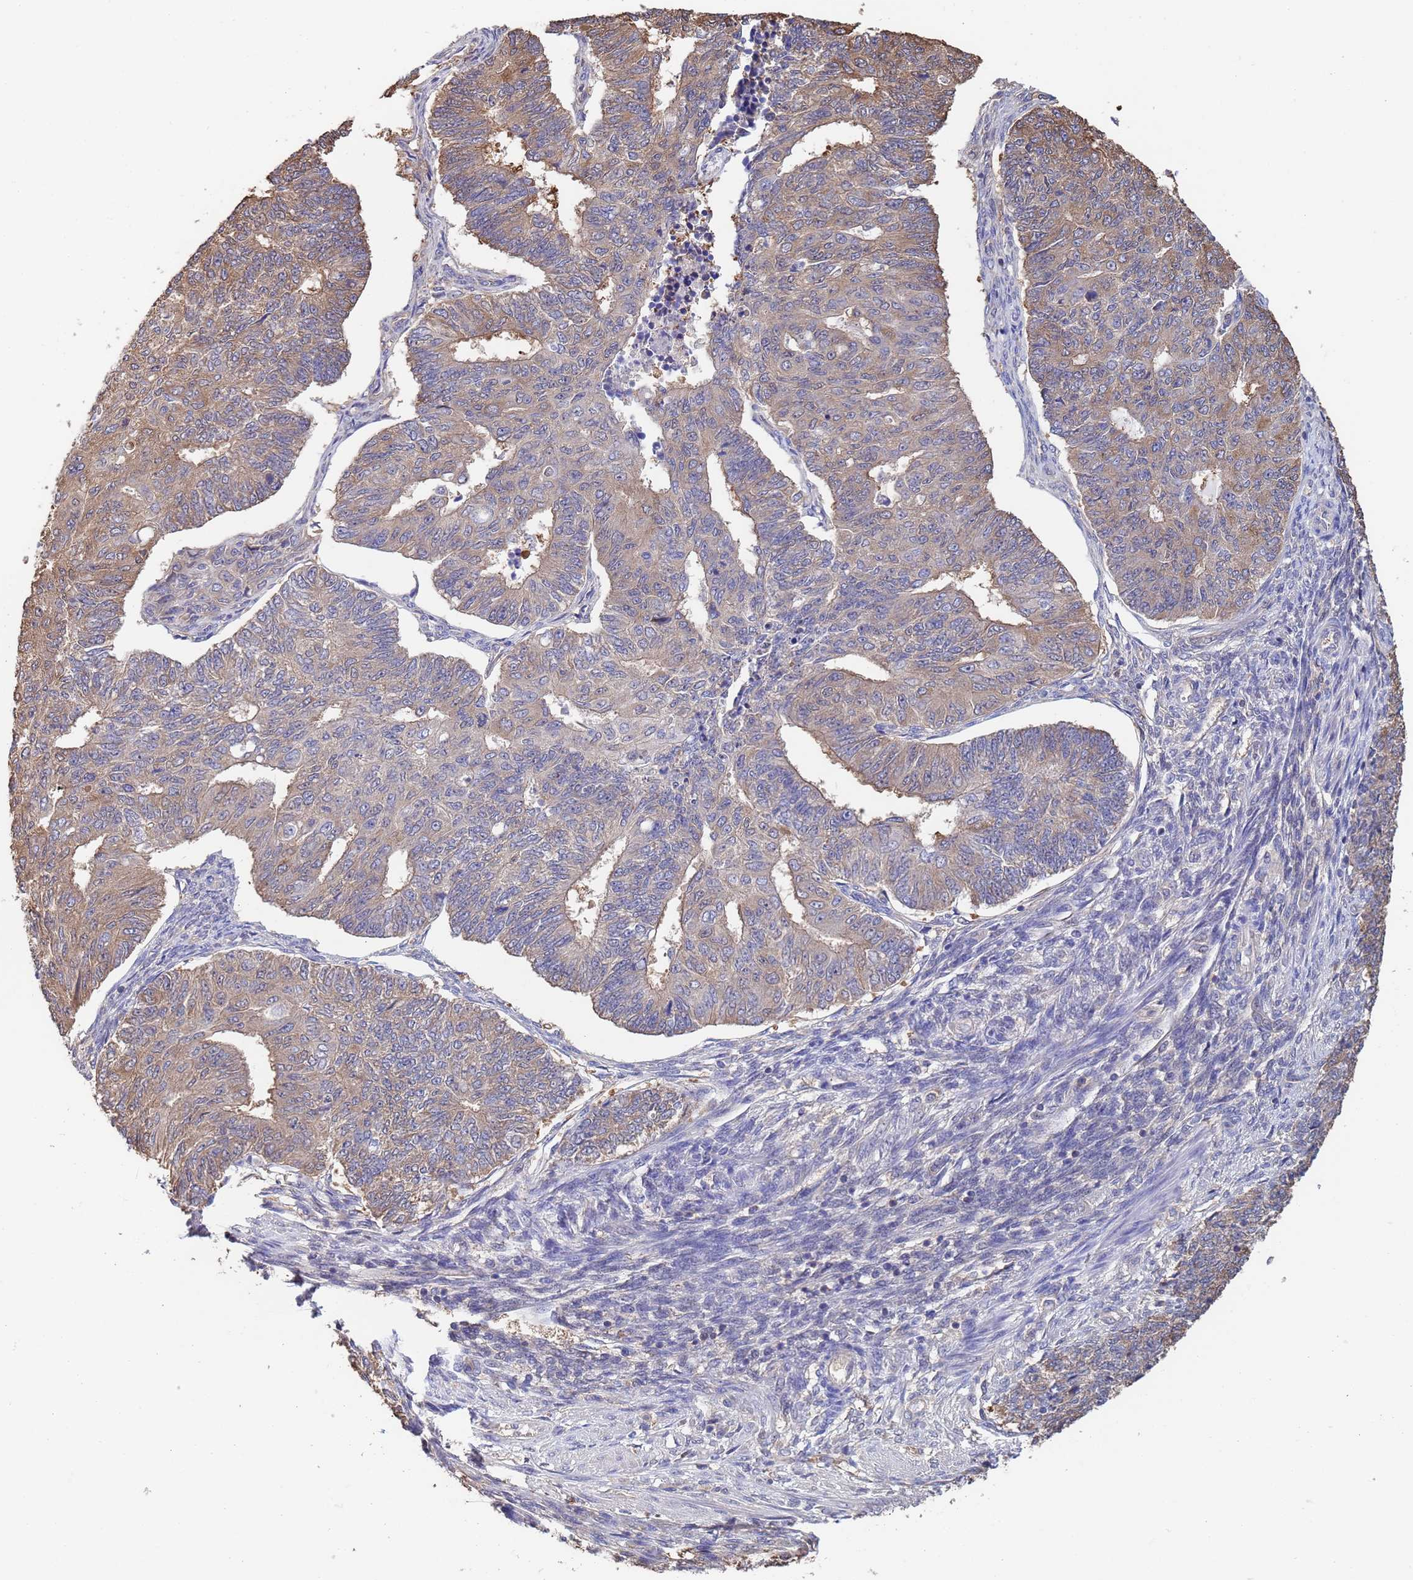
{"staining": {"intensity": "moderate", "quantity": "<25%", "location": "cytoplasmic/membranous"}, "tissue": "endometrial cancer", "cell_type": "Tumor cells", "image_type": "cancer", "snomed": [{"axis": "morphology", "description": "Adenocarcinoma, NOS"}, {"axis": "topography", "description": "Endometrium"}], "caption": "Adenocarcinoma (endometrial) tissue displays moderate cytoplasmic/membranous staining in approximately <25% of tumor cells (Stains: DAB in brown, nuclei in blue, Microscopy: brightfield microscopy at high magnification).", "gene": "FAM25A", "patient": {"sex": "female", "age": 32}}